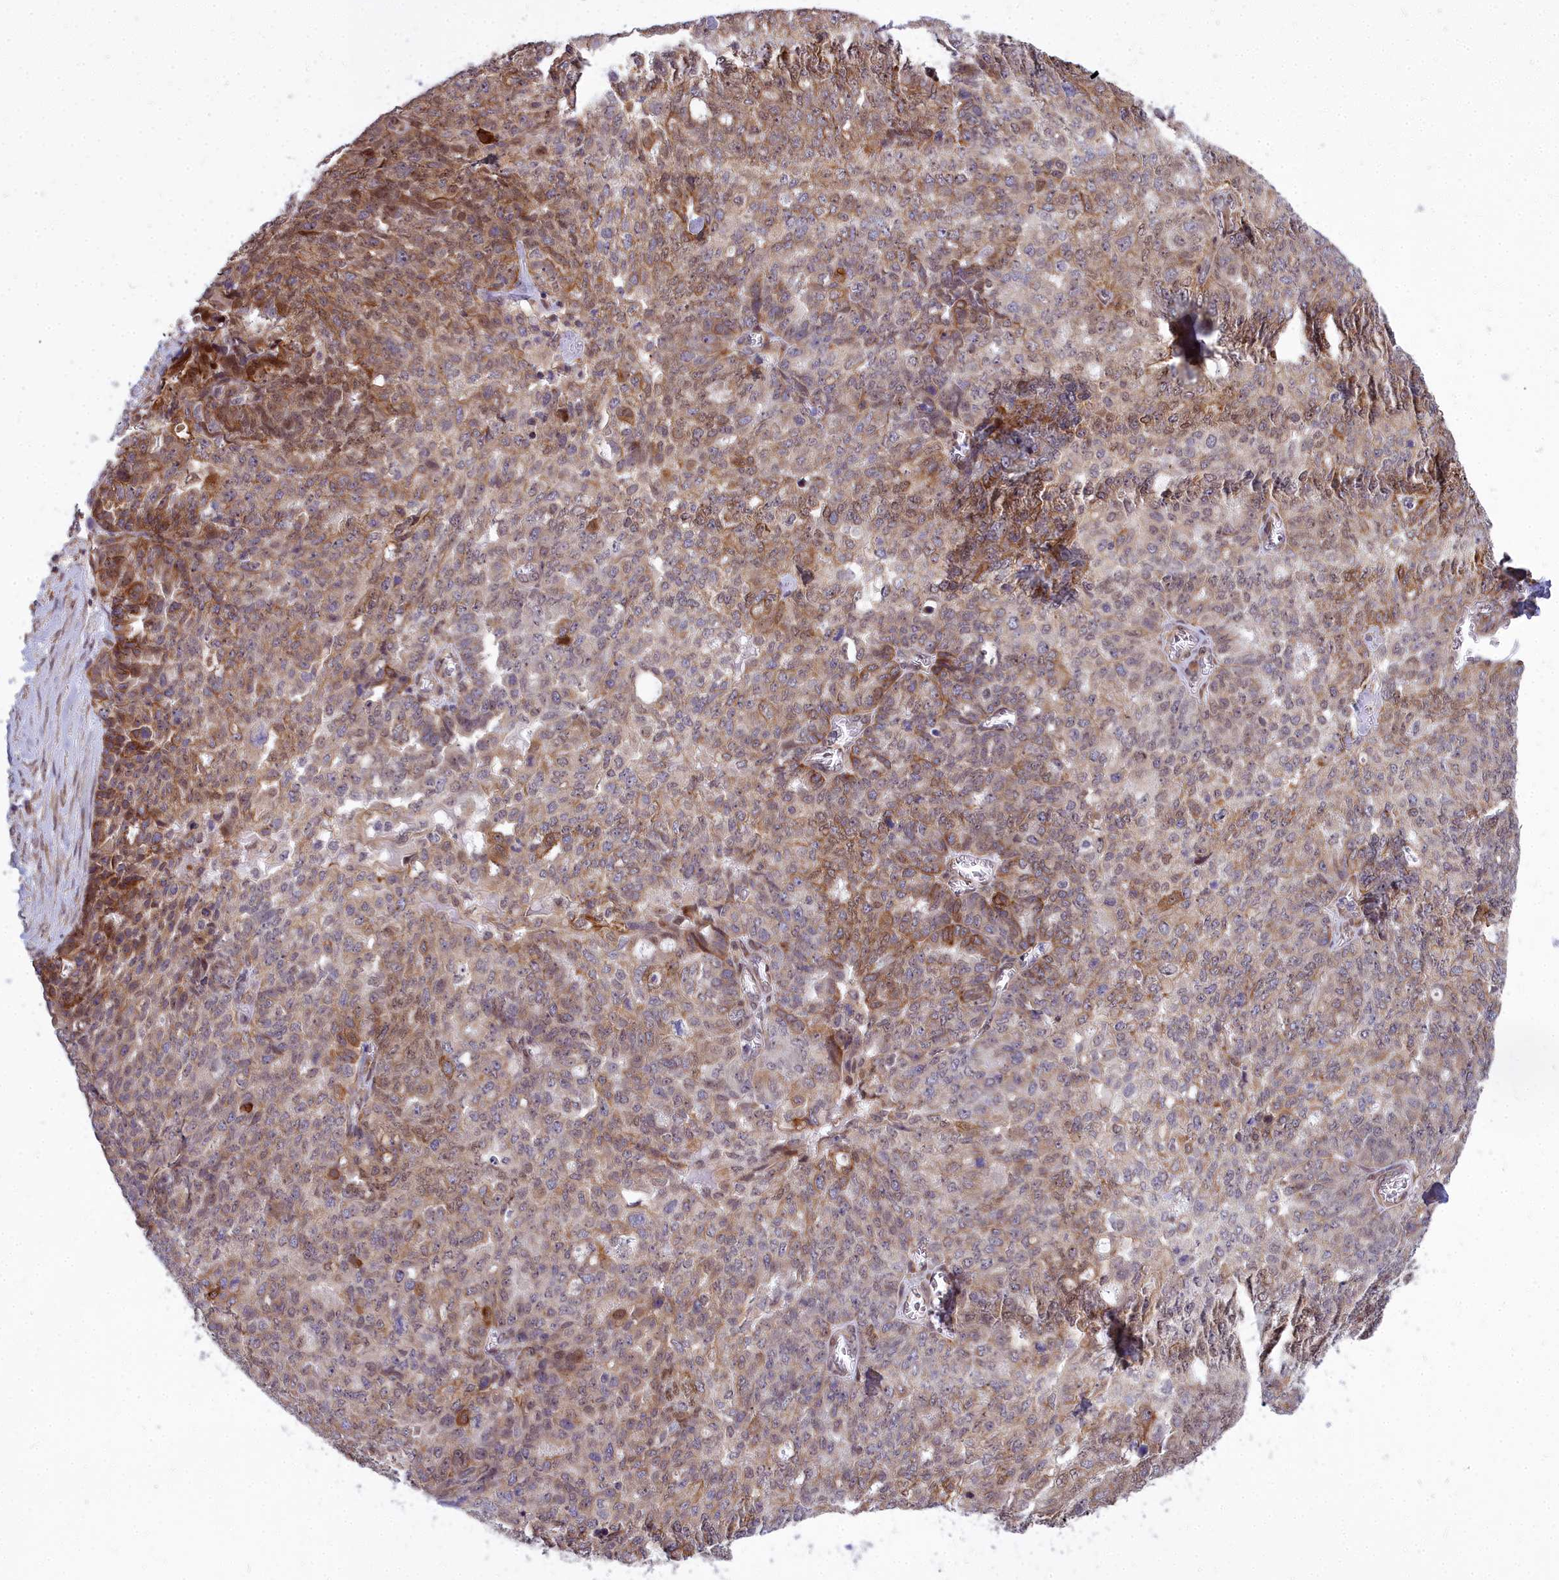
{"staining": {"intensity": "moderate", "quantity": "25%-75%", "location": "cytoplasmic/membranous"}, "tissue": "ovarian cancer", "cell_type": "Tumor cells", "image_type": "cancer", "snomed": [{"axis": "morphology", "description": "Cystadenocarcinoma, serous, NOS"}, {"axis": "topography", "description": "Soft tissue"}, {"axis": "topography", "description": "Ovary"}], "caption": "DAB immunohistochemical staining of human serous cystadenocarcinoma (ovarian) displays moderate cytoplasmic/membranous protein expression in approximately 25%-75% of tumor cells.", "gene": "ABCB8", "patient": {"sex": "female", "age": 57}}